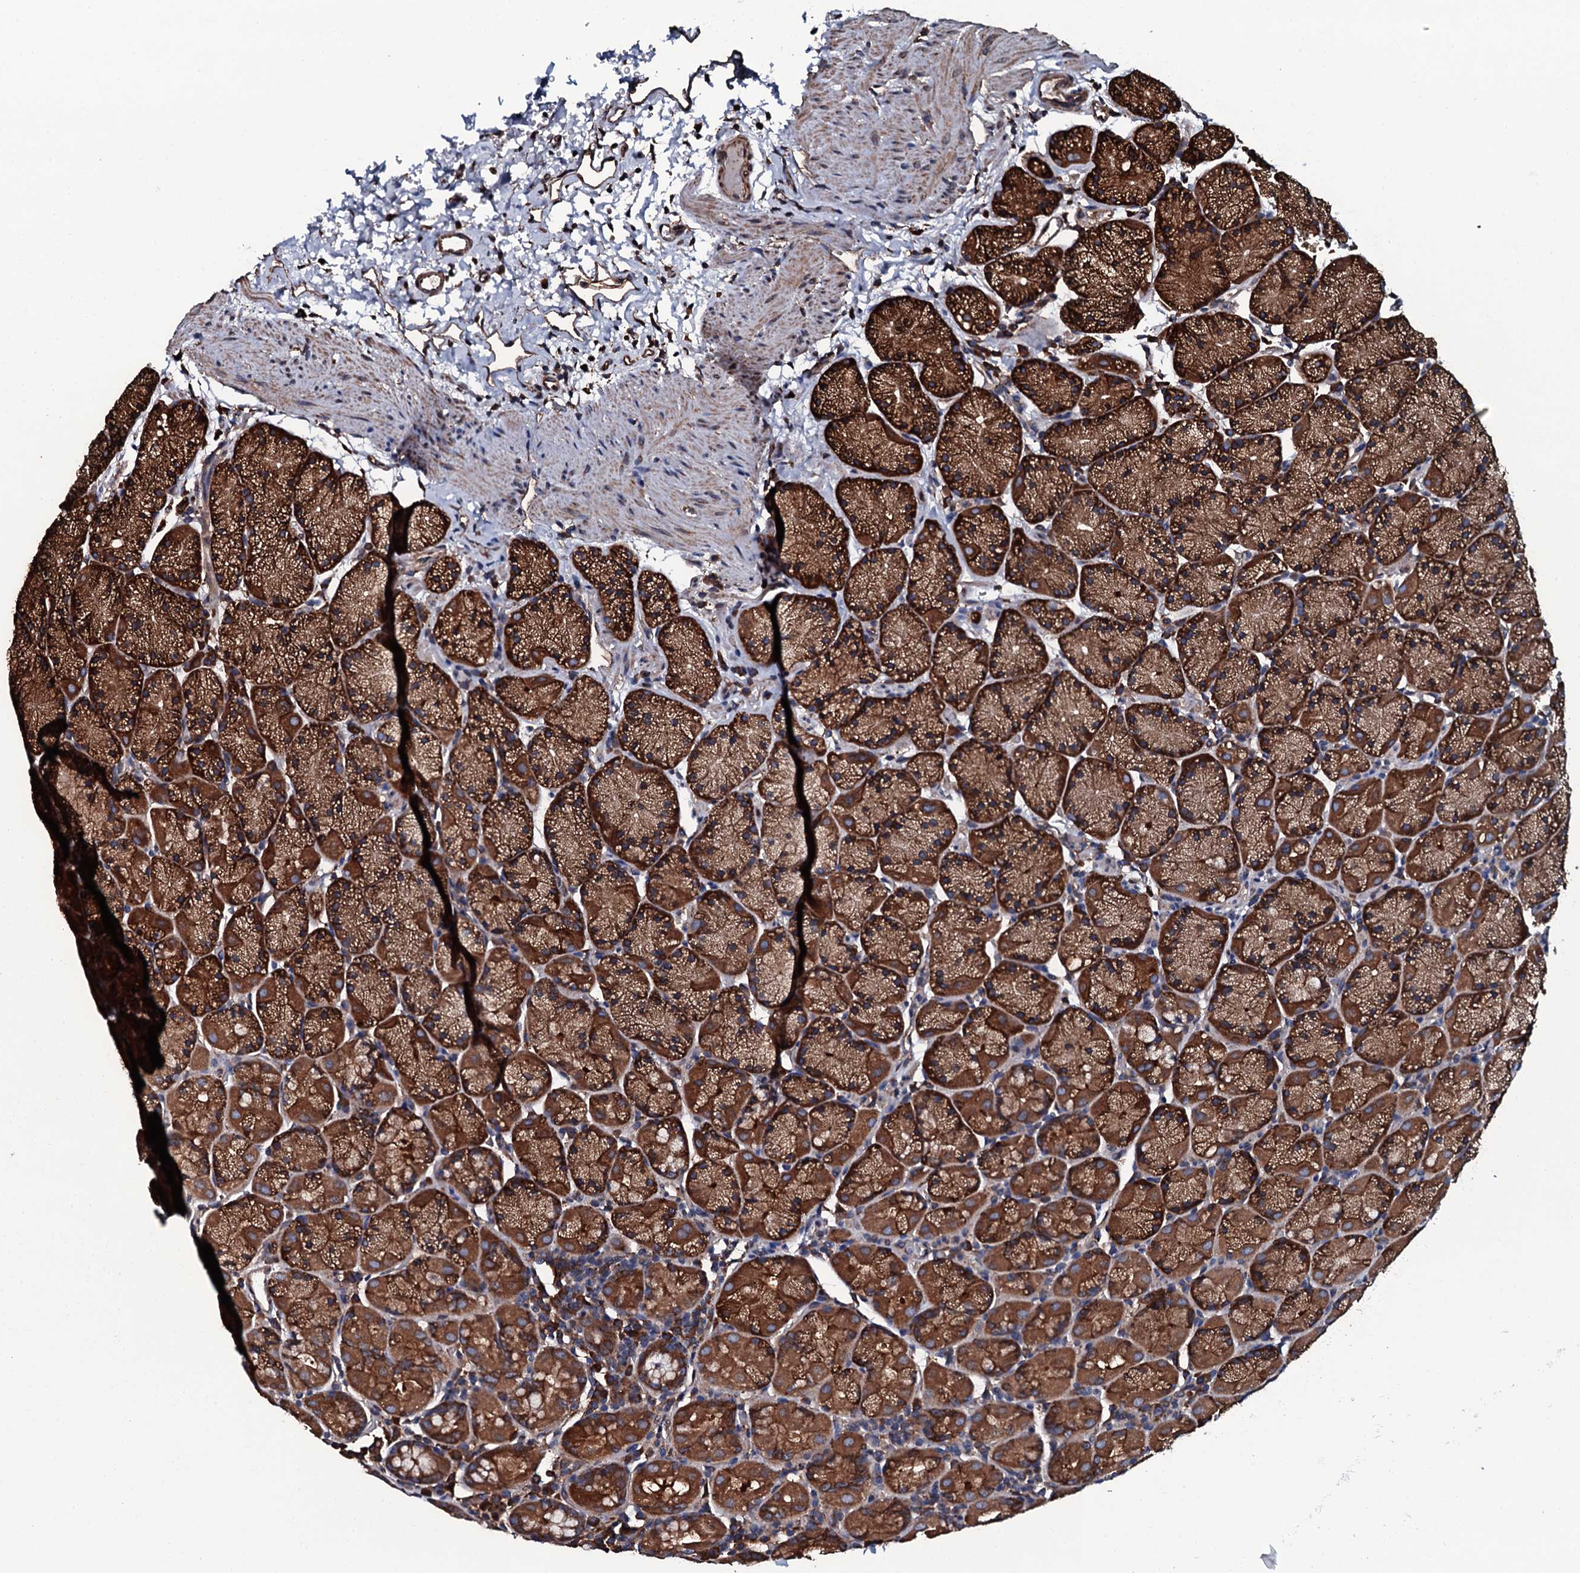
{"staining": {"intensity": "moderate", "quantity": ">75%", "location": "cytoplasmic/membranous"}, "tissue": "stomach", "cell_type": "Glandular cells", "image_type": "normal", "snomed": [{"axis": "morphology", "description": "Normal tissue, NOS"}, {"axis": "topography", "description": "Stomach, upper"}, {"axis": "topography", "description": "Stomach, lower"}], "caption": "Immunohistochemistry (IHC) micrograph of unremarkable stomach: stomach stained using immunohistochemistry reveals medium levels of moderate protein expression localized specifically in the cytoplasmic/membranous of glandular cells, appearing as a cytoplasmic/membranous brown color.", "gene": "RAB12", "patient": {"sex": "male", "age": 80}}